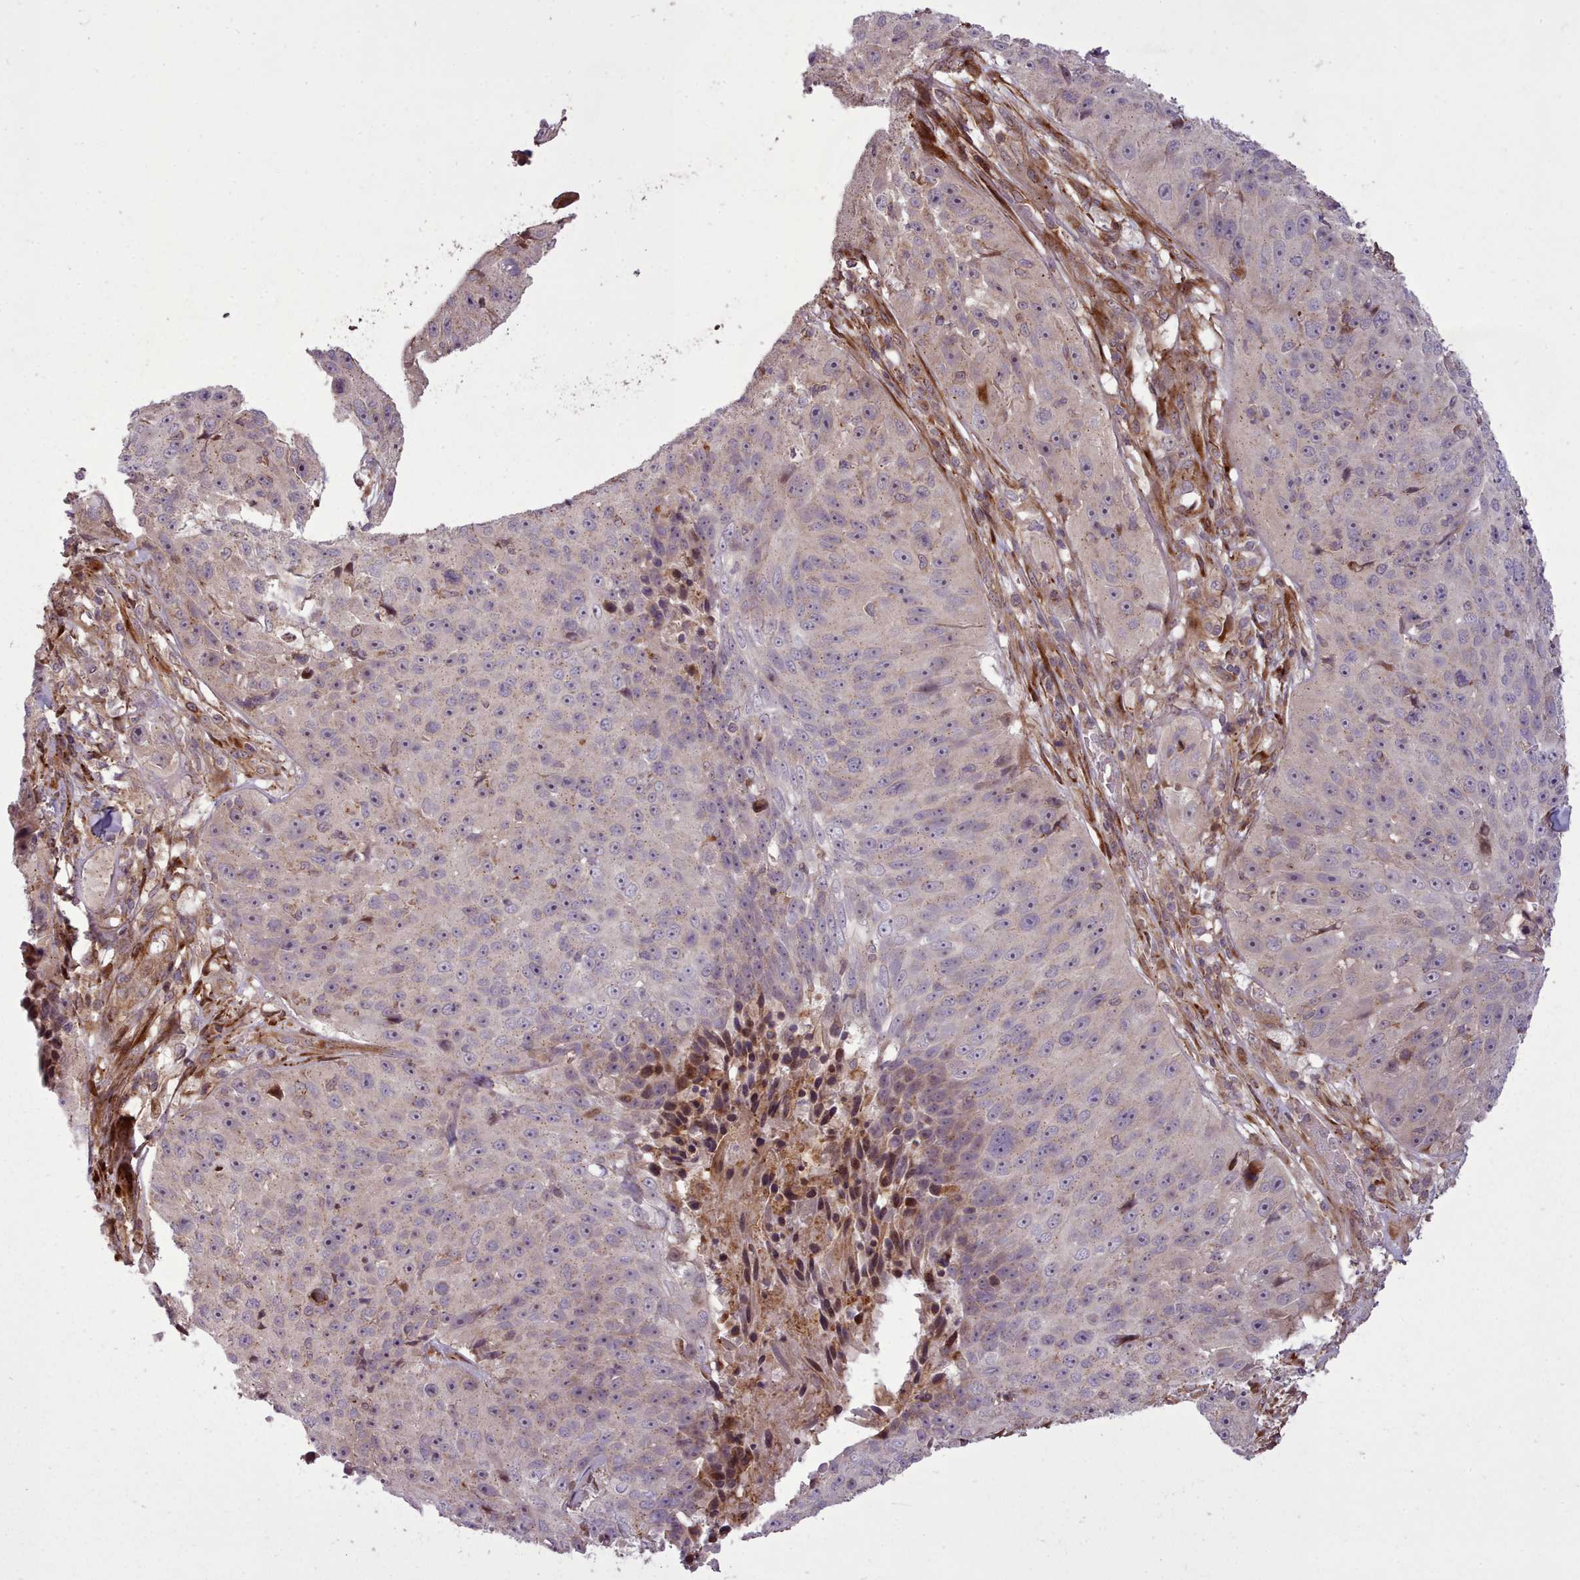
{"staining": {"intensity": "negative", "quantity": "none", "location": "none"}, "tissue": "skin cancer", "cell_type": "Tumor cells", "image_type": "cancer", "snomed": [{"axis": "morphology", "description": "Squamous cell carcinoma, NOS"}, {"axis": "topography", "description": "Skin"}], "caption": "The image displays no staining of tumor cells in squamous cell carcinoma (skin). The staining was performed using DAB to visualize the protein expression in brown, while the nuclei were stained in blue with hematoxylin (Magnification: 20x).", "gene": "NLRP7", "patient": {"sex": "female", "age": 87}}